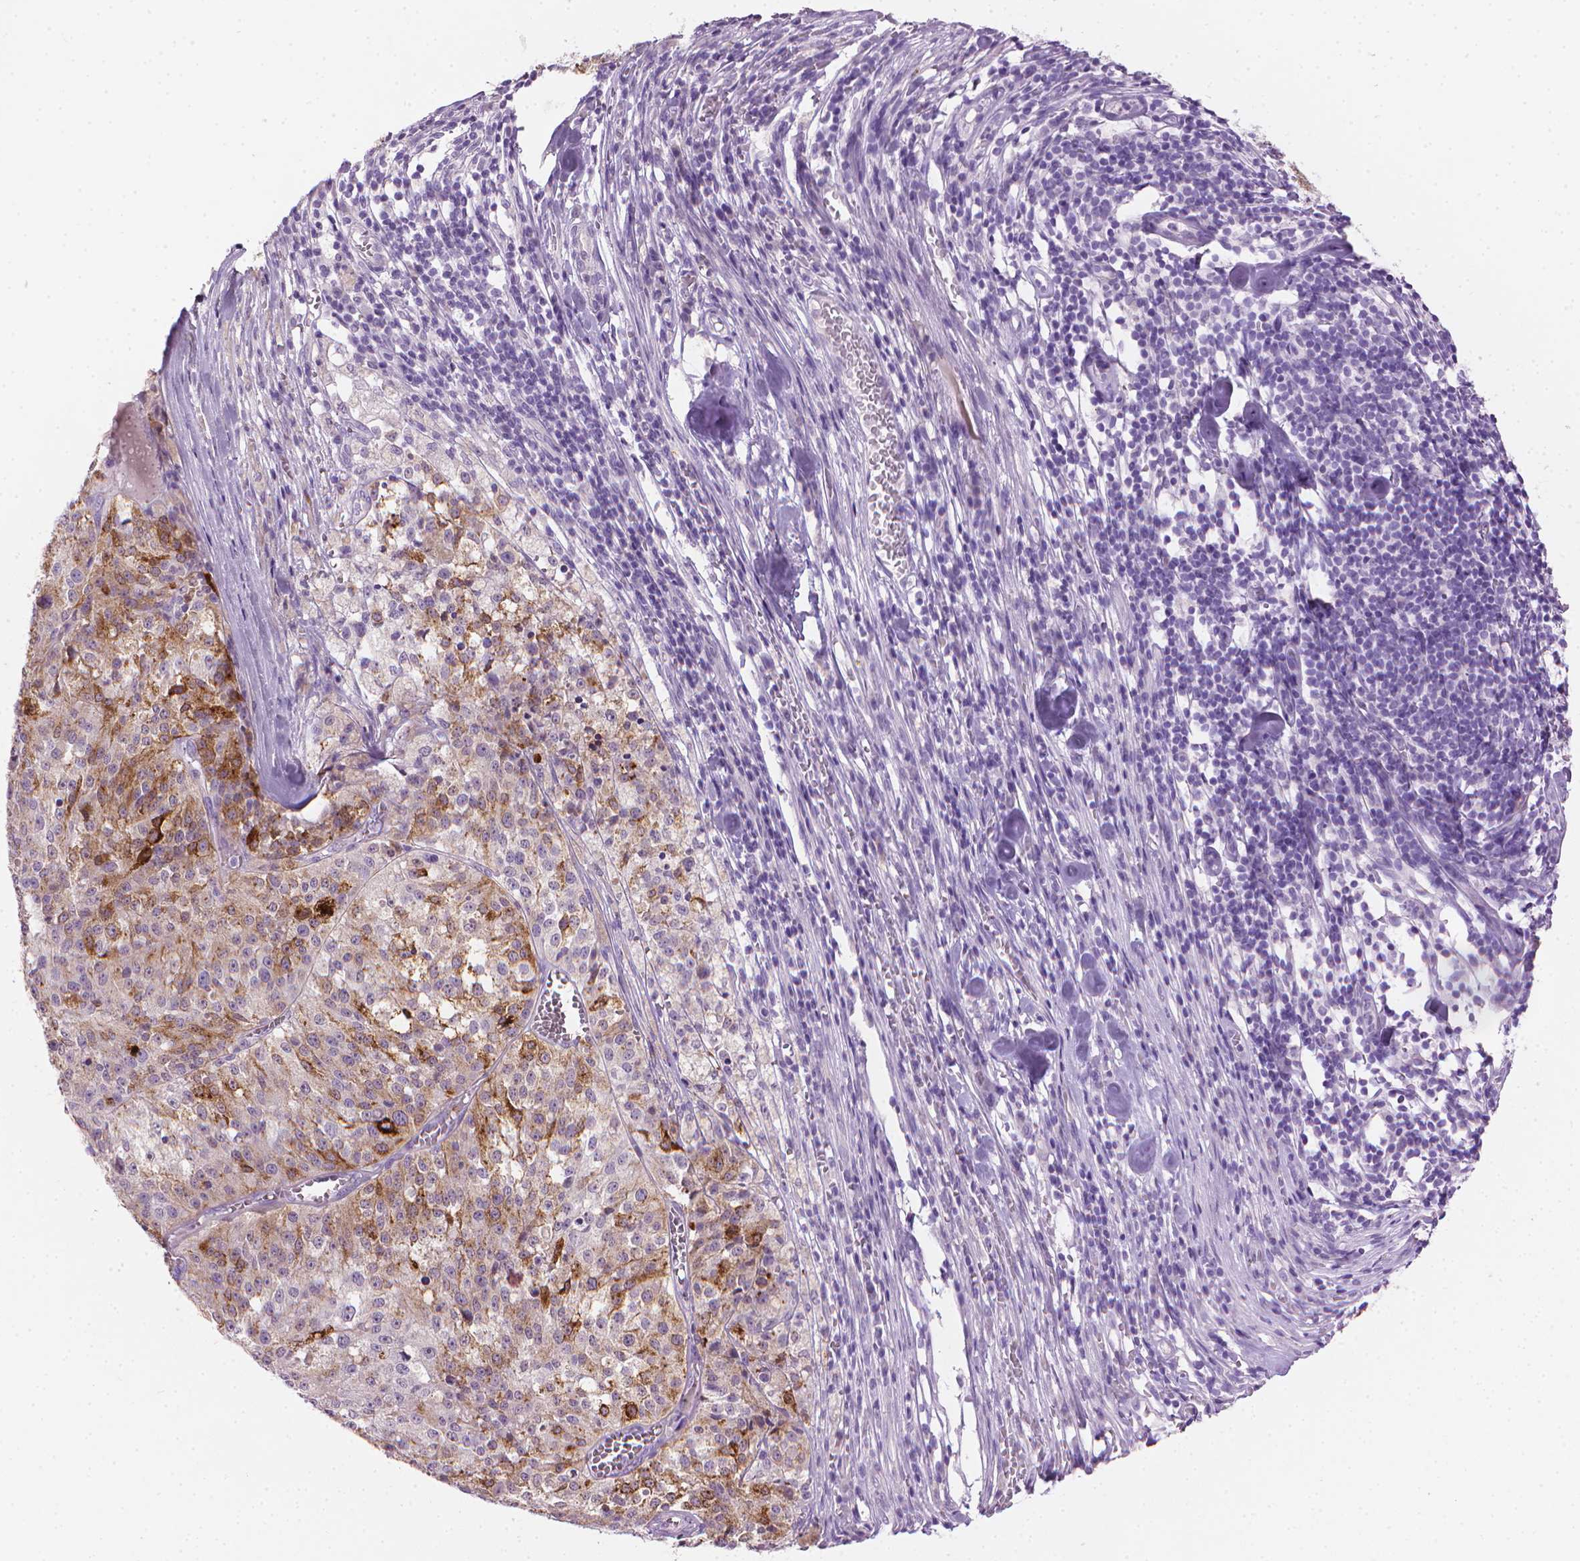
{"staining": {"intensity": "moderate", "quantity": ">75%", "location": "cytoplasmic/membranous"}, "tissue": "melanoma", "cell_type": "Tumor cells", "image_type": "cancer", "snomed": [{"axis": "morphology", "description": "Malignant melanoma, Metastatic site"}, {"axis": "topography", "description": "Lymph node"}], "caption": "Malignant melanoma (metastatic site) tissue exhibits moderate cytoplasmic/membranous staining in about >75% of tumor cells", "gene": "MLANA", "patient": {"sex": "female", "age": 64}}